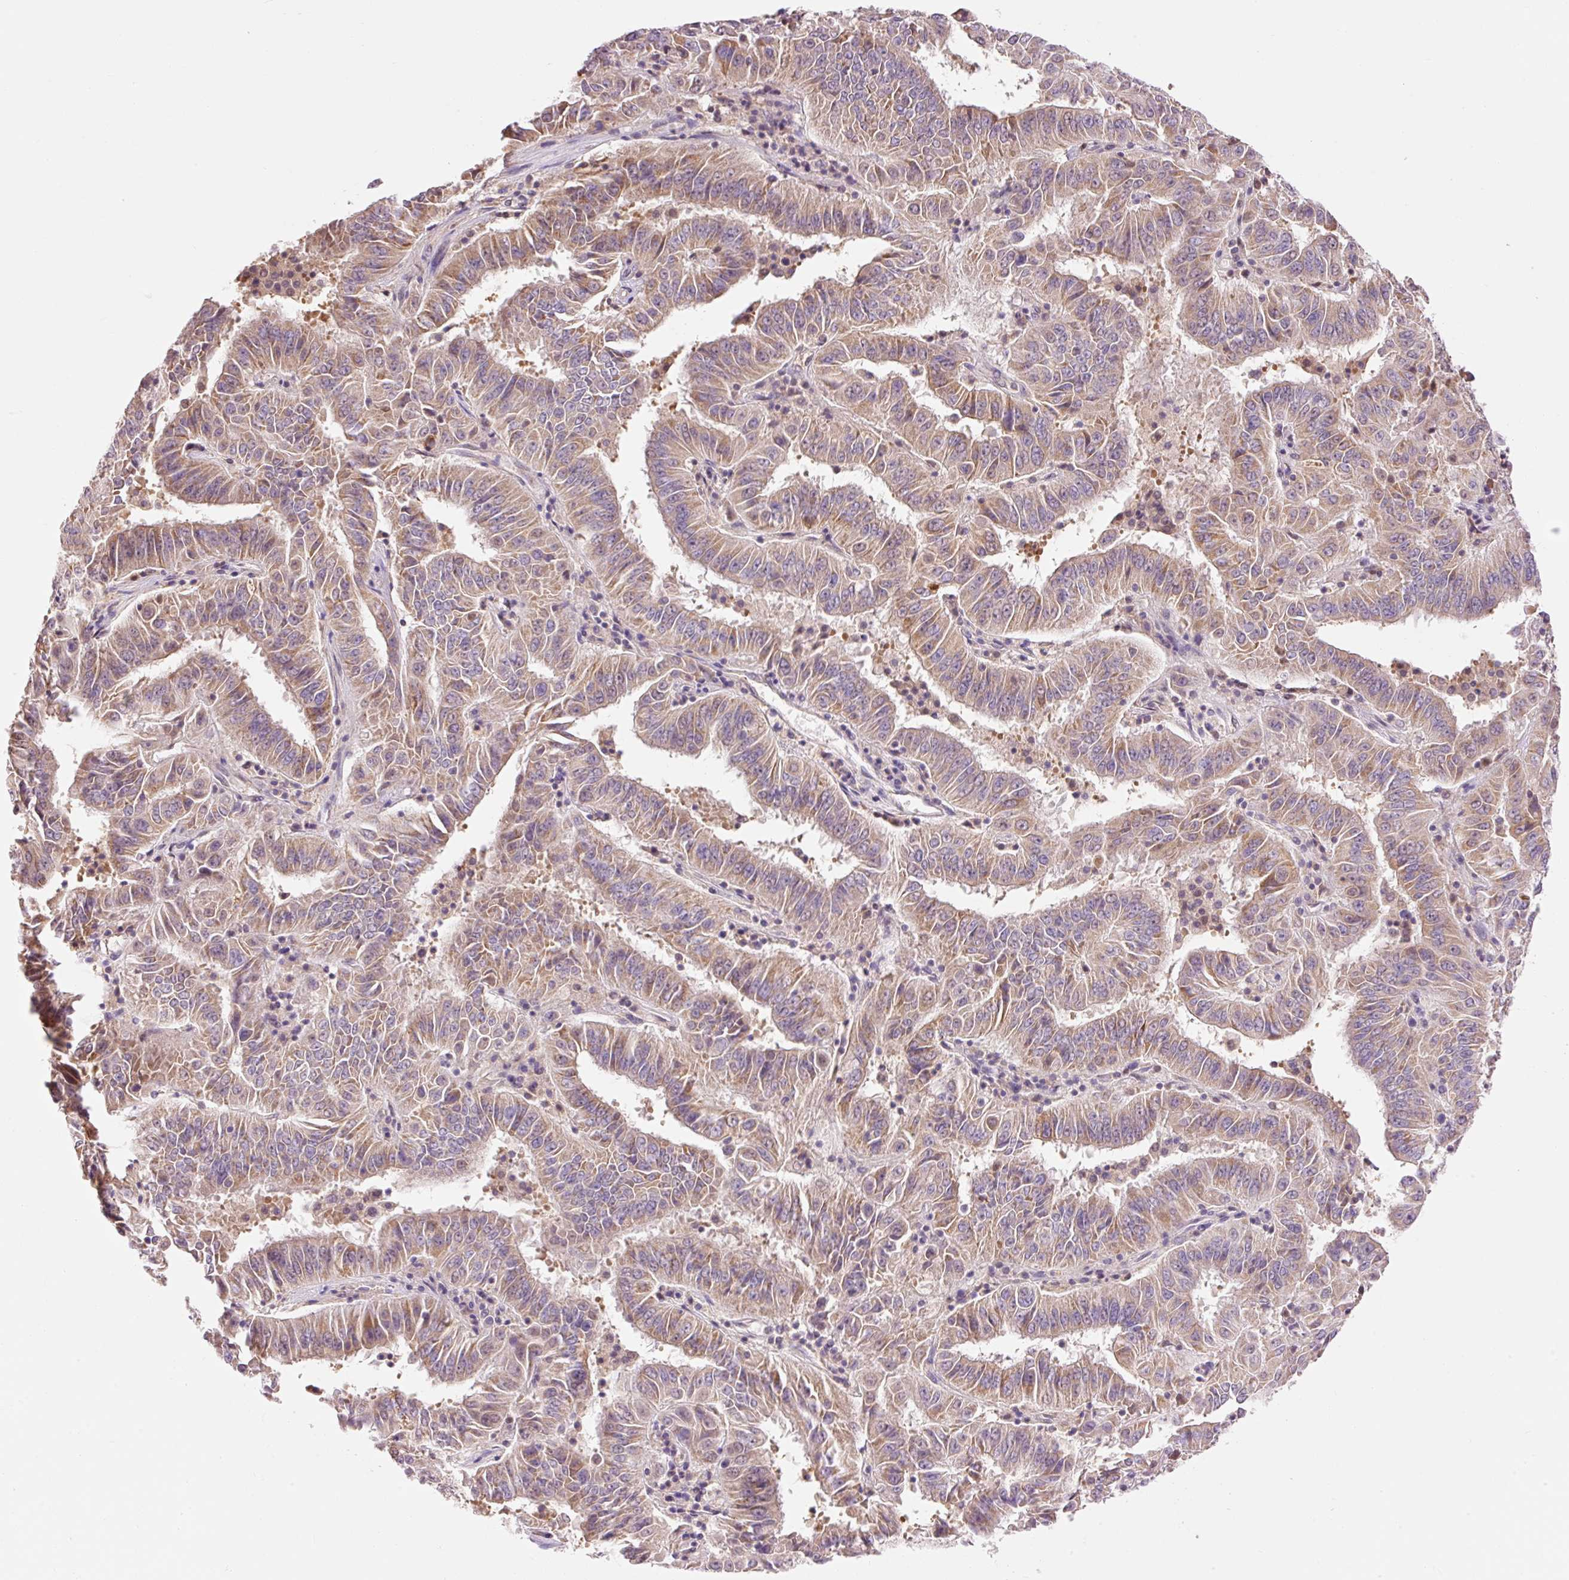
{"staining": {"intensity": "moderate", "quantity": ">75%", "location": "cytoplasmic/membranous"}, "tissue": "pancreatic cancer", "cell_type": "Tumor cells", "image_type": "cancer", "snomed": [{"axis": "morphology", "description": "Adenocarcinoma, NOS"}, {"axis": "topography", "description": "Pancreas"}], "caption": "DAB (3,3'-diaminobenzidine) immunohistochemical staining of human pancreatic adenocarcinoma exhibits moderate cytoplasmic/membranous protein positivity in approximately >75% of tumor cells.", "gene": "IMMT", "patient": {"sex": "male", "age": 63}}